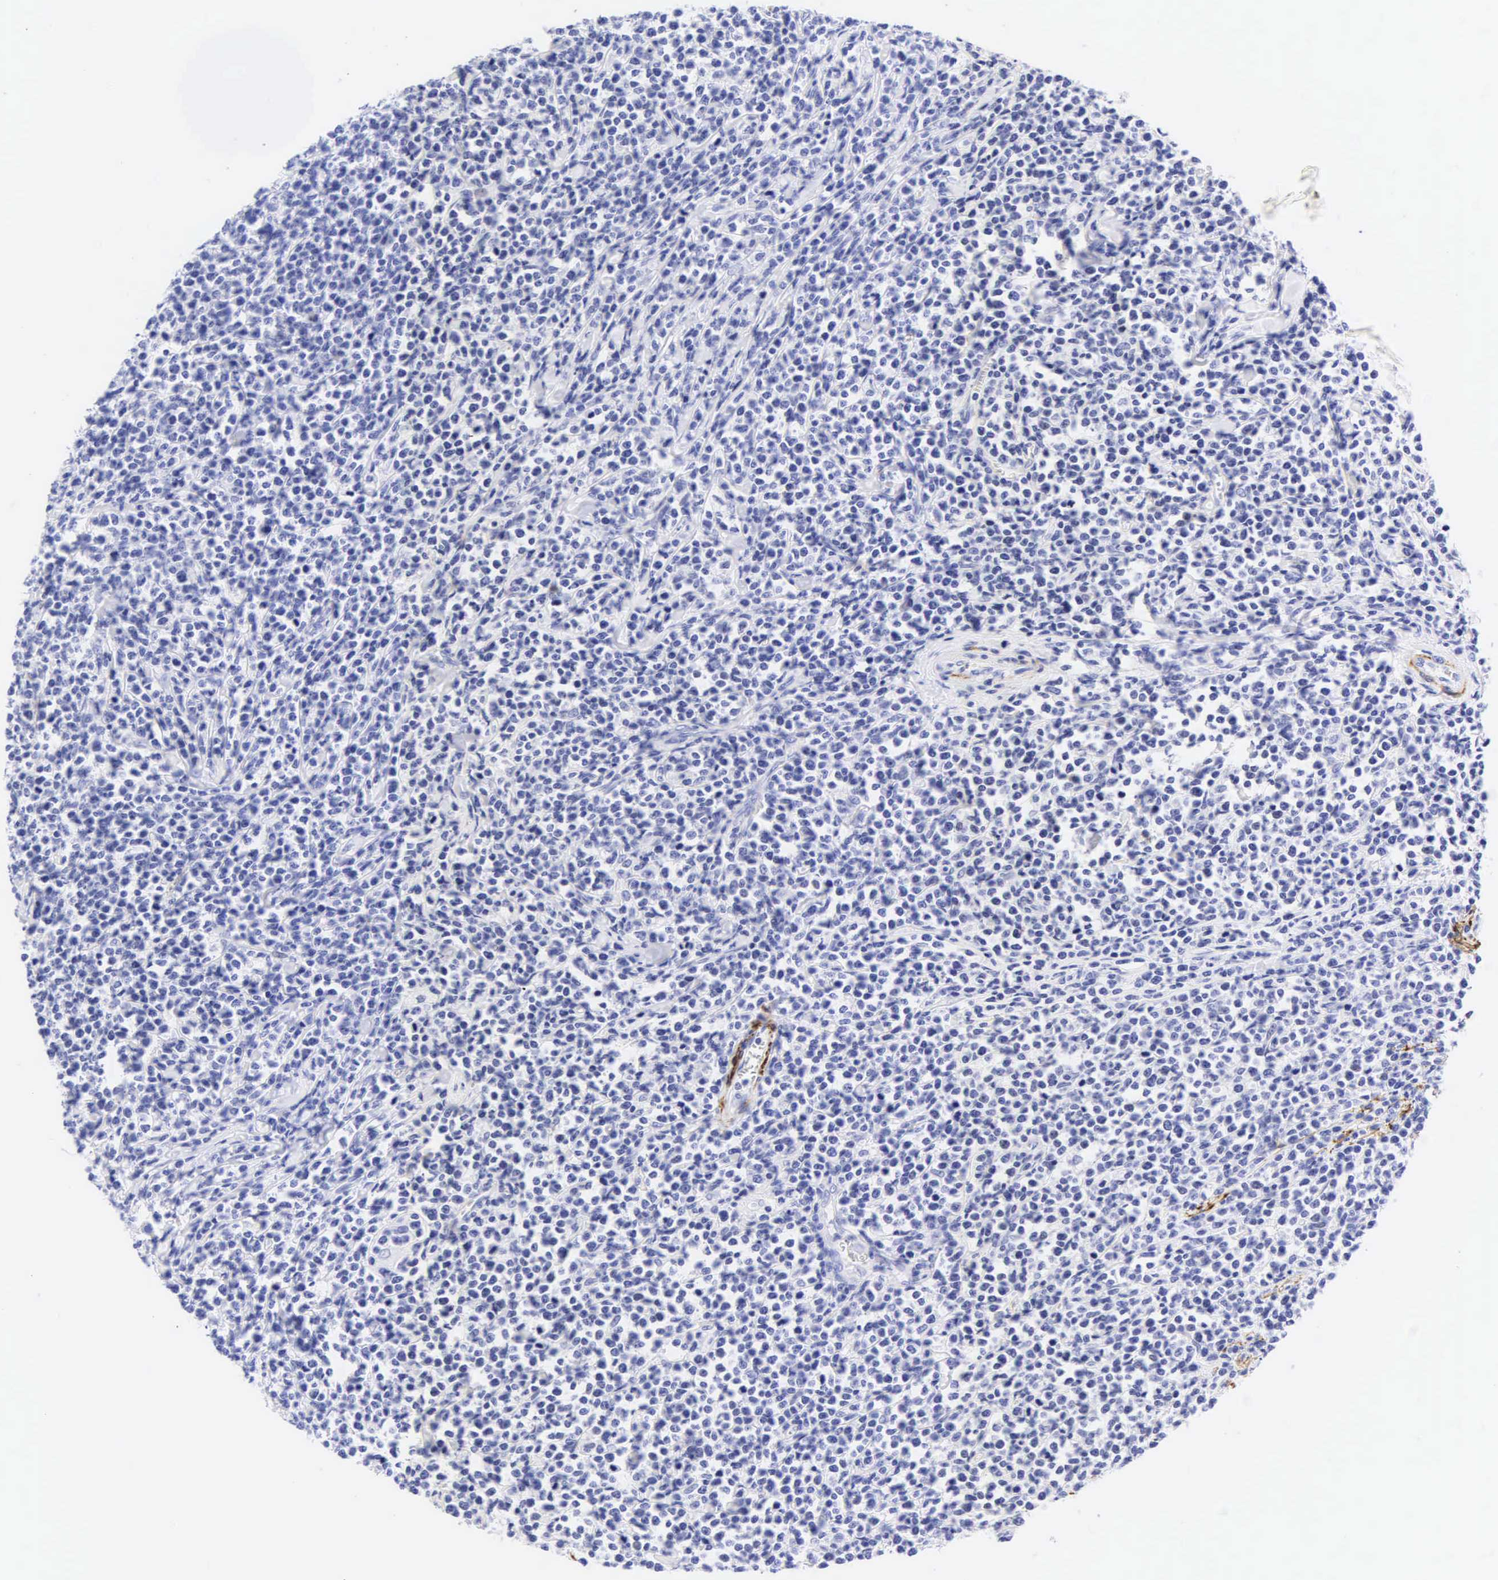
{"staining": {"intensity": "negative", "quantity": "none", "location": "none"}, "tissue": "lymphoma", "cell_type": "Tumor cells", "image_type": "cancer", "snomed": [{"axis": "morphology", "description": "Malignant lymphoma, non-Hodgkin's type, High grade"}, {"axis": "topography", "description": "Small intestine"}, {"axis": "topography", "description": "Colon"}], "caption": "The immunohistochemistry (IHC) micrograph has no significant positivity in tumor cells of malignant lymphoma, non-Hodgkin's type (high-grade) tissue.", "gene": "DES", "patient": {"sex": "male", "age": 8}}